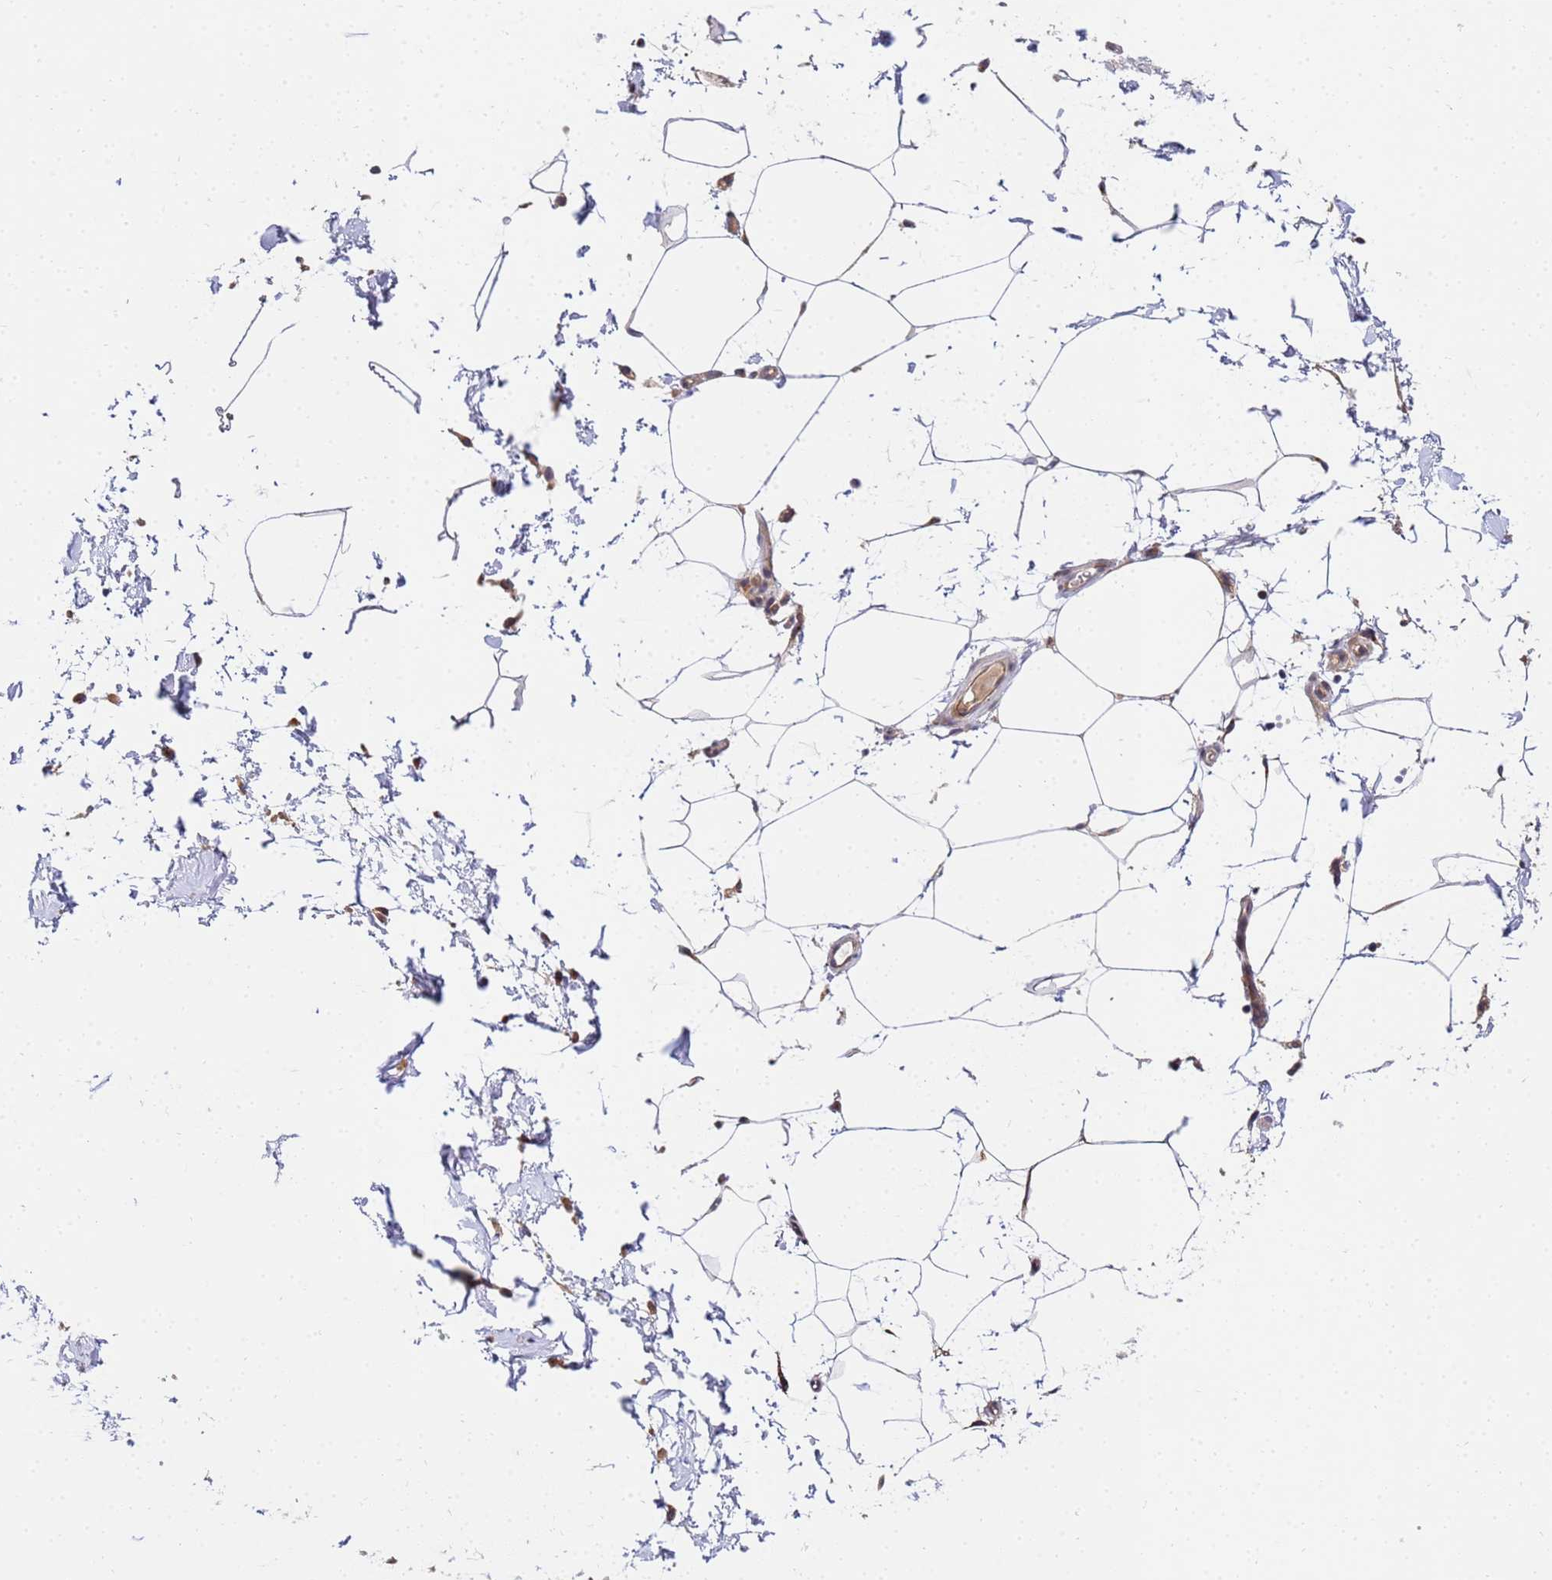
{"staining": {"intensity": "negative", "quantity": "none", "location": "none"}, "tissue": "adipose tissue", "cell_type": "Adipocytes", "image_type": "normal", "snomed": [{"axis": "morphology", "description": "Normal tissue, NOS"}, {"axis": "topography", "description": "Soft tissue"}, {"axis": "topography", "description": "Adipose tissue"}, {"axis": "topography", "description": "Vascular tissue"}, {"axis": "topography", "description": "Peripheral nerve tissue"}], "caption": "An IHC photomicrograph of unremarkable adipose tissue is shown. There is no staining in adipocytes of adipose tissue.", "gene": "UNC93B1", "patient": {"sex": "male", "age": 74}}